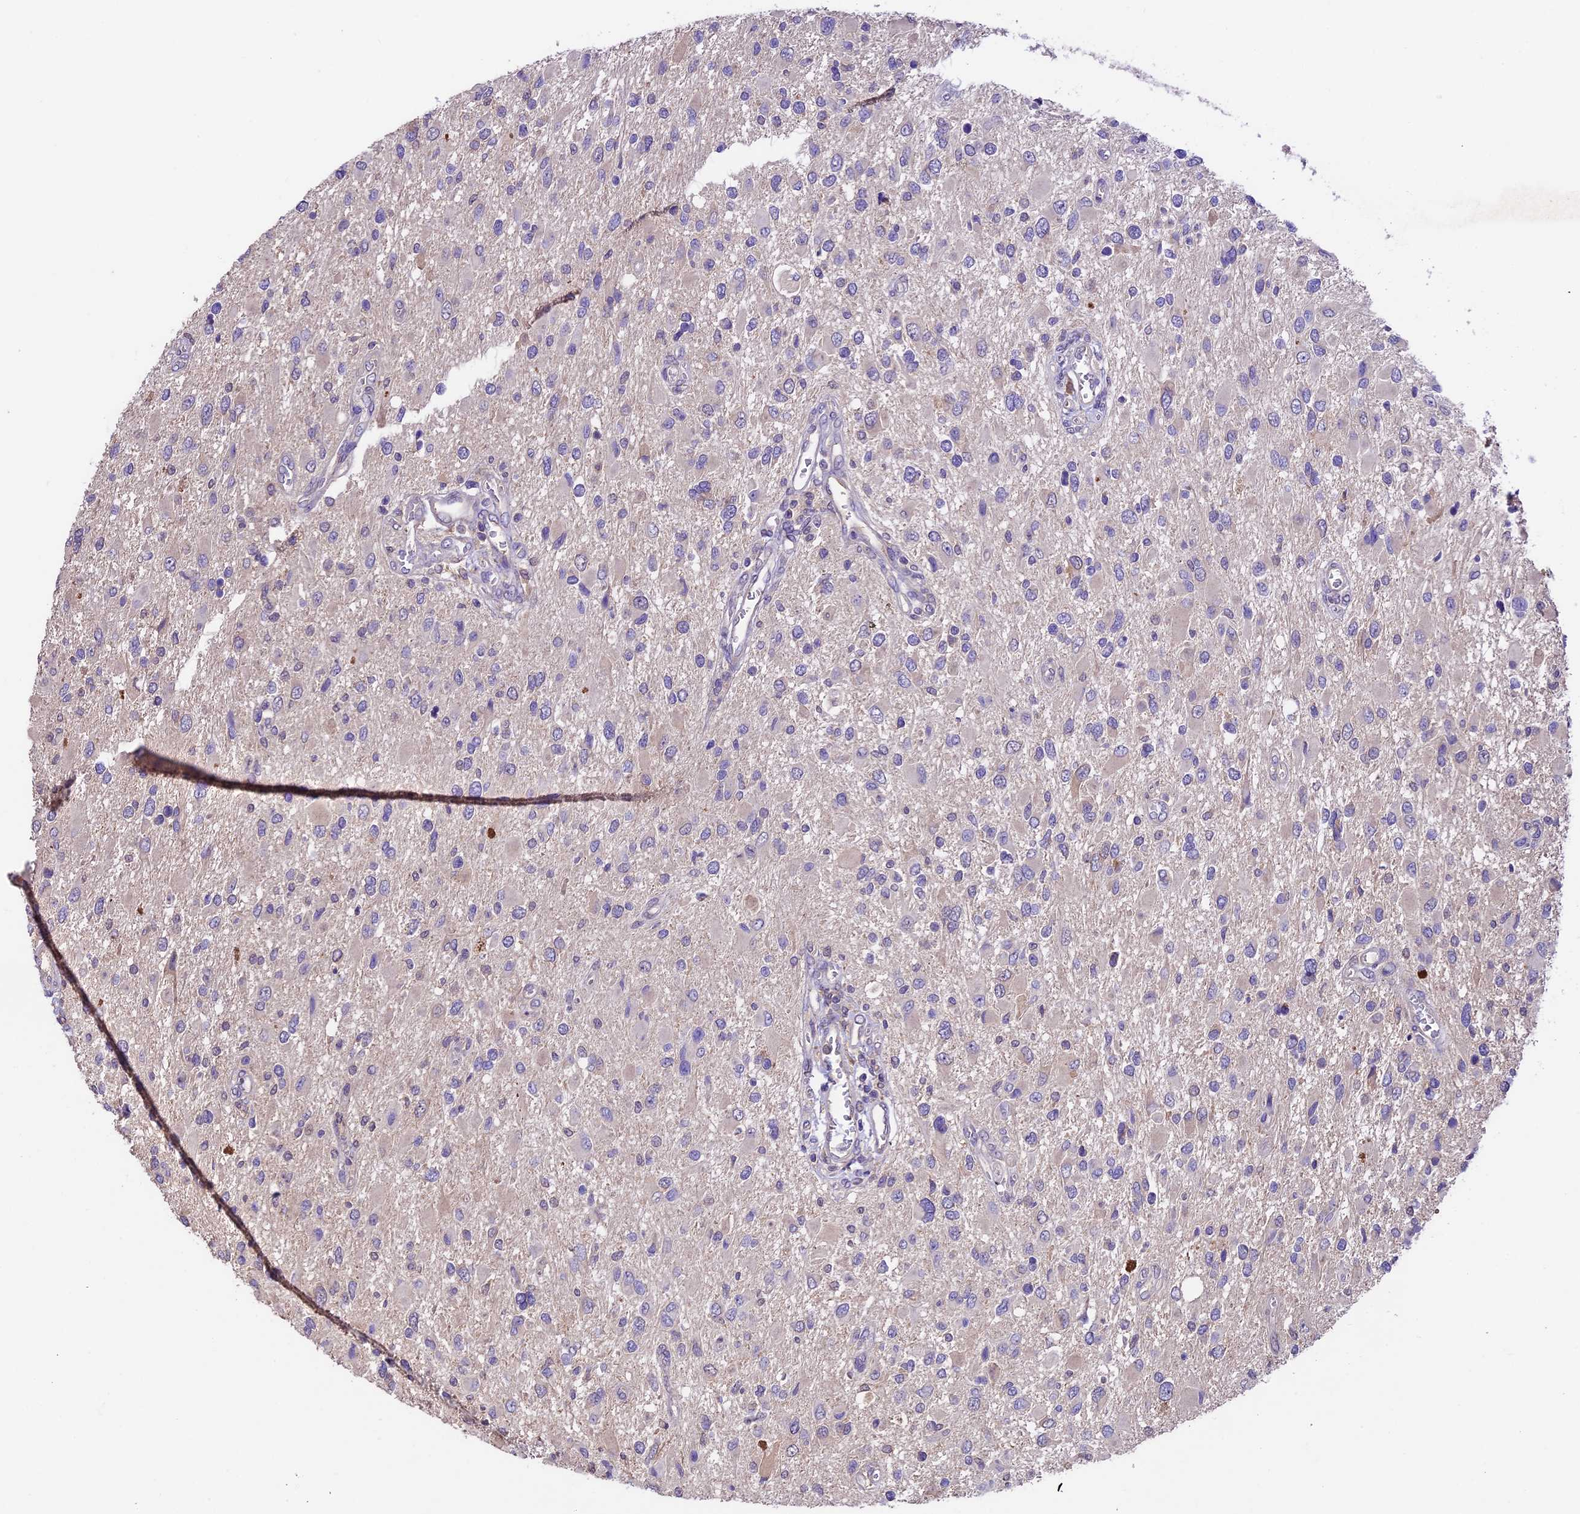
{"staining": {"intensity": "negative", "quantity": "none", "location": "none"}, "tissue": "glioma", "cell_type": "Tumor cells", "image_type": "cancer", "snomed": [{"axis": "morphology", "description": "Glioma, malignant, High grade"}, {"axis": "topography", "description": "Brain"}], "caption": "This is a histopathology image of immunohistochemistry staining of glioma, which shows no staining in tumor cells.", "gene": "SBNO2", "patient": {"sex": "male", "age": 53}}